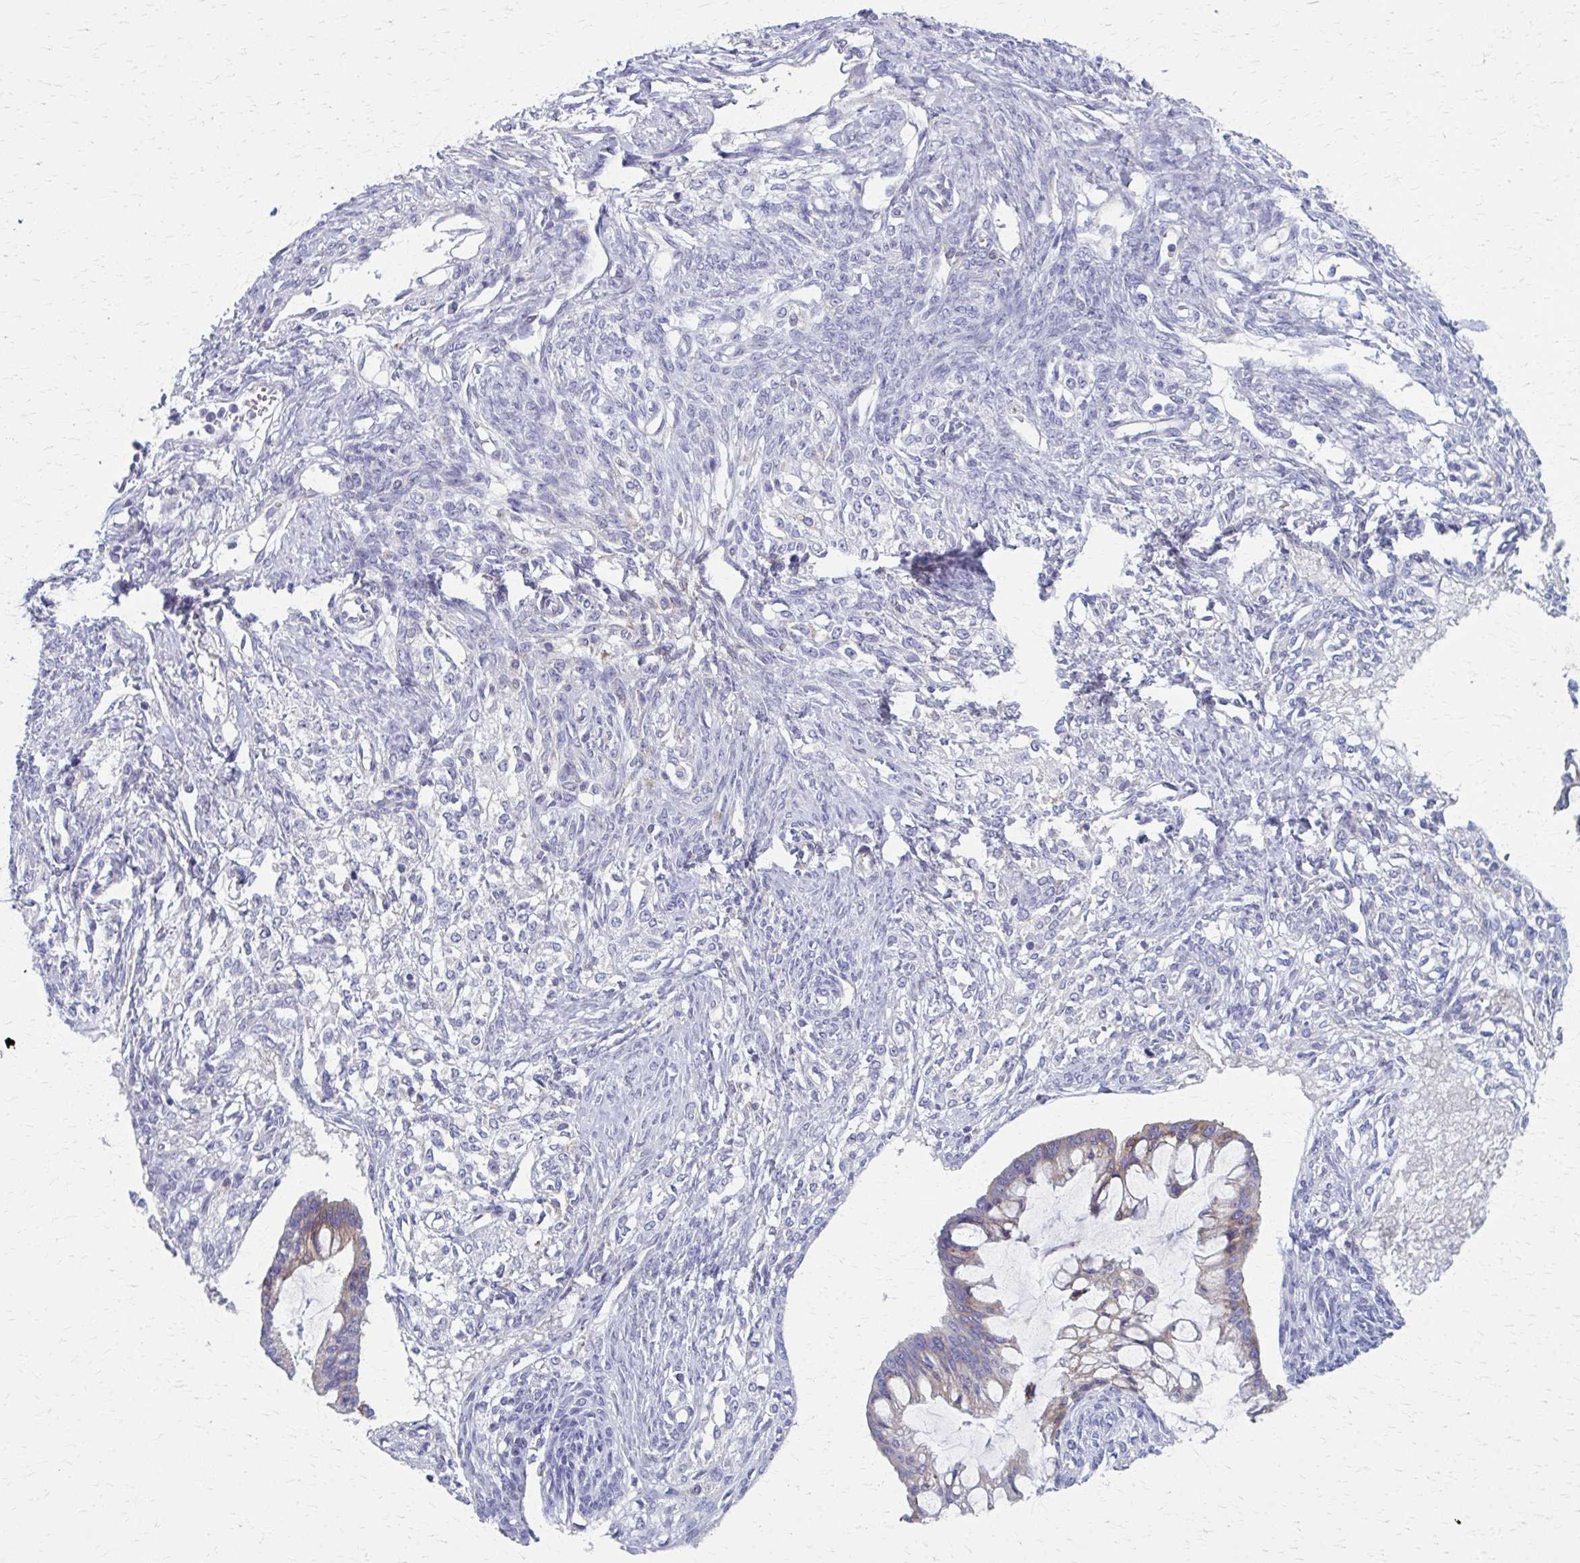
{"staining": {"intensity": "weak", "quantity": "<25%", "location": "cytoplasmic/membranous"}, "tissue": "ovarian cancer", "cell_type": "Tumor cells", "image_type": "cancer", "snomed": [{"axis": "morphology", "description": "Cystadenocarcinoma, mucinous, NOS"}, {"axis": "topography", "description": "Ovary"}], "caption": "Immunohistochemistry of human ovarian mucinous cystadenocarcinoma shows no expression in tumor cells.", "gene": "SPATS2L", "patient": {"sex": "female", "age": 73}}